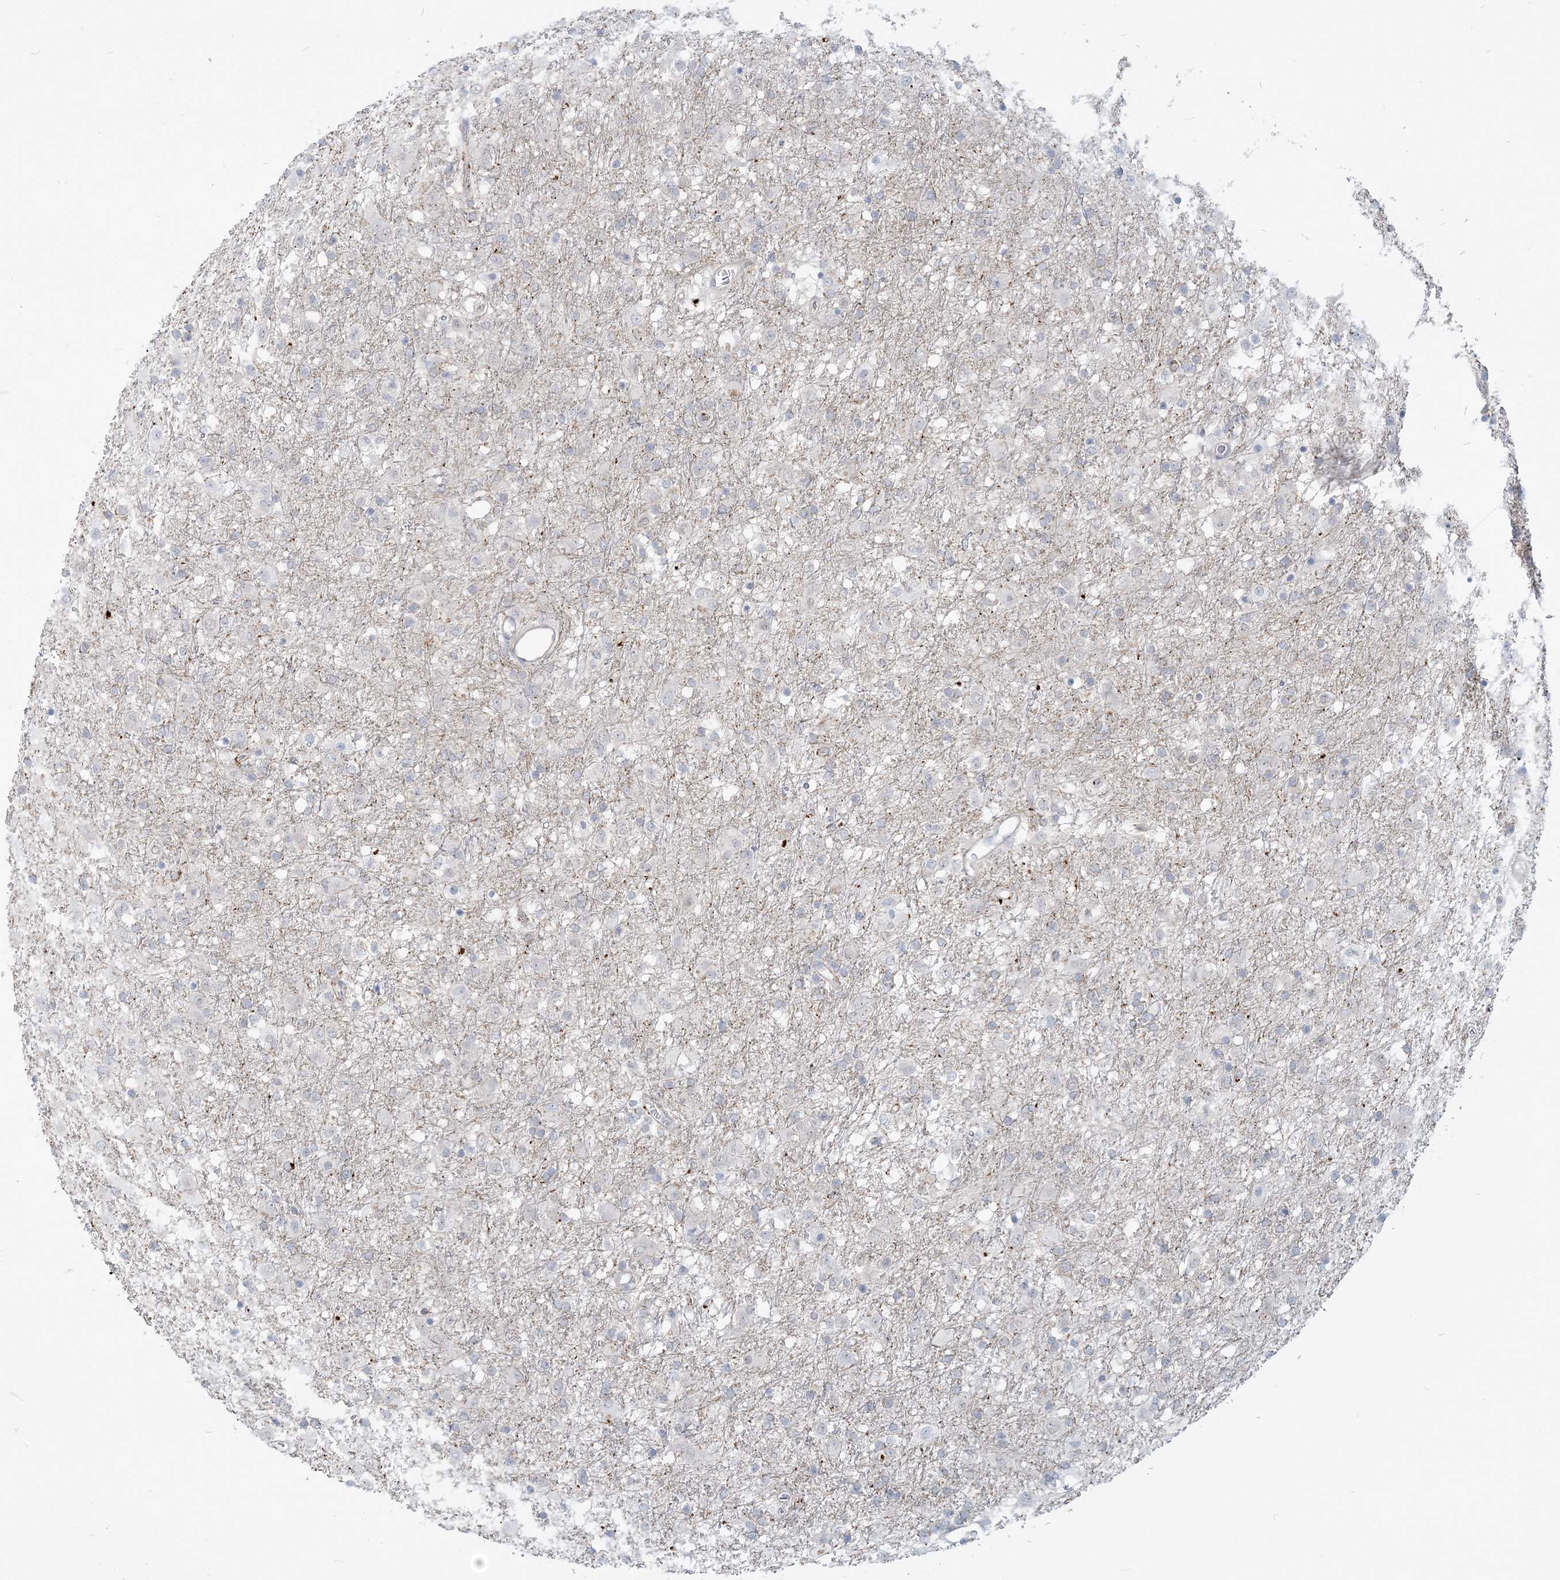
{"staining": {"intensity": "negative", "quantity": "none", "location": "none"}, "tissue": "glioma", "cell_type": "Tumor cells", "image_type": "cancer", "snomed": [{"axis": "morphology", "description": "Glioma, malignant, Low grade"}, {"axis": "topography", "description": "Brain"}], "caption": "Immunohistochemistry (IHC) photomicrograph of human glioma stained for a protein (brown), which exhibits no positivity in tumor cells.", "gene": "SDAD1", "patient": {"sex": "male", "age": 65}}